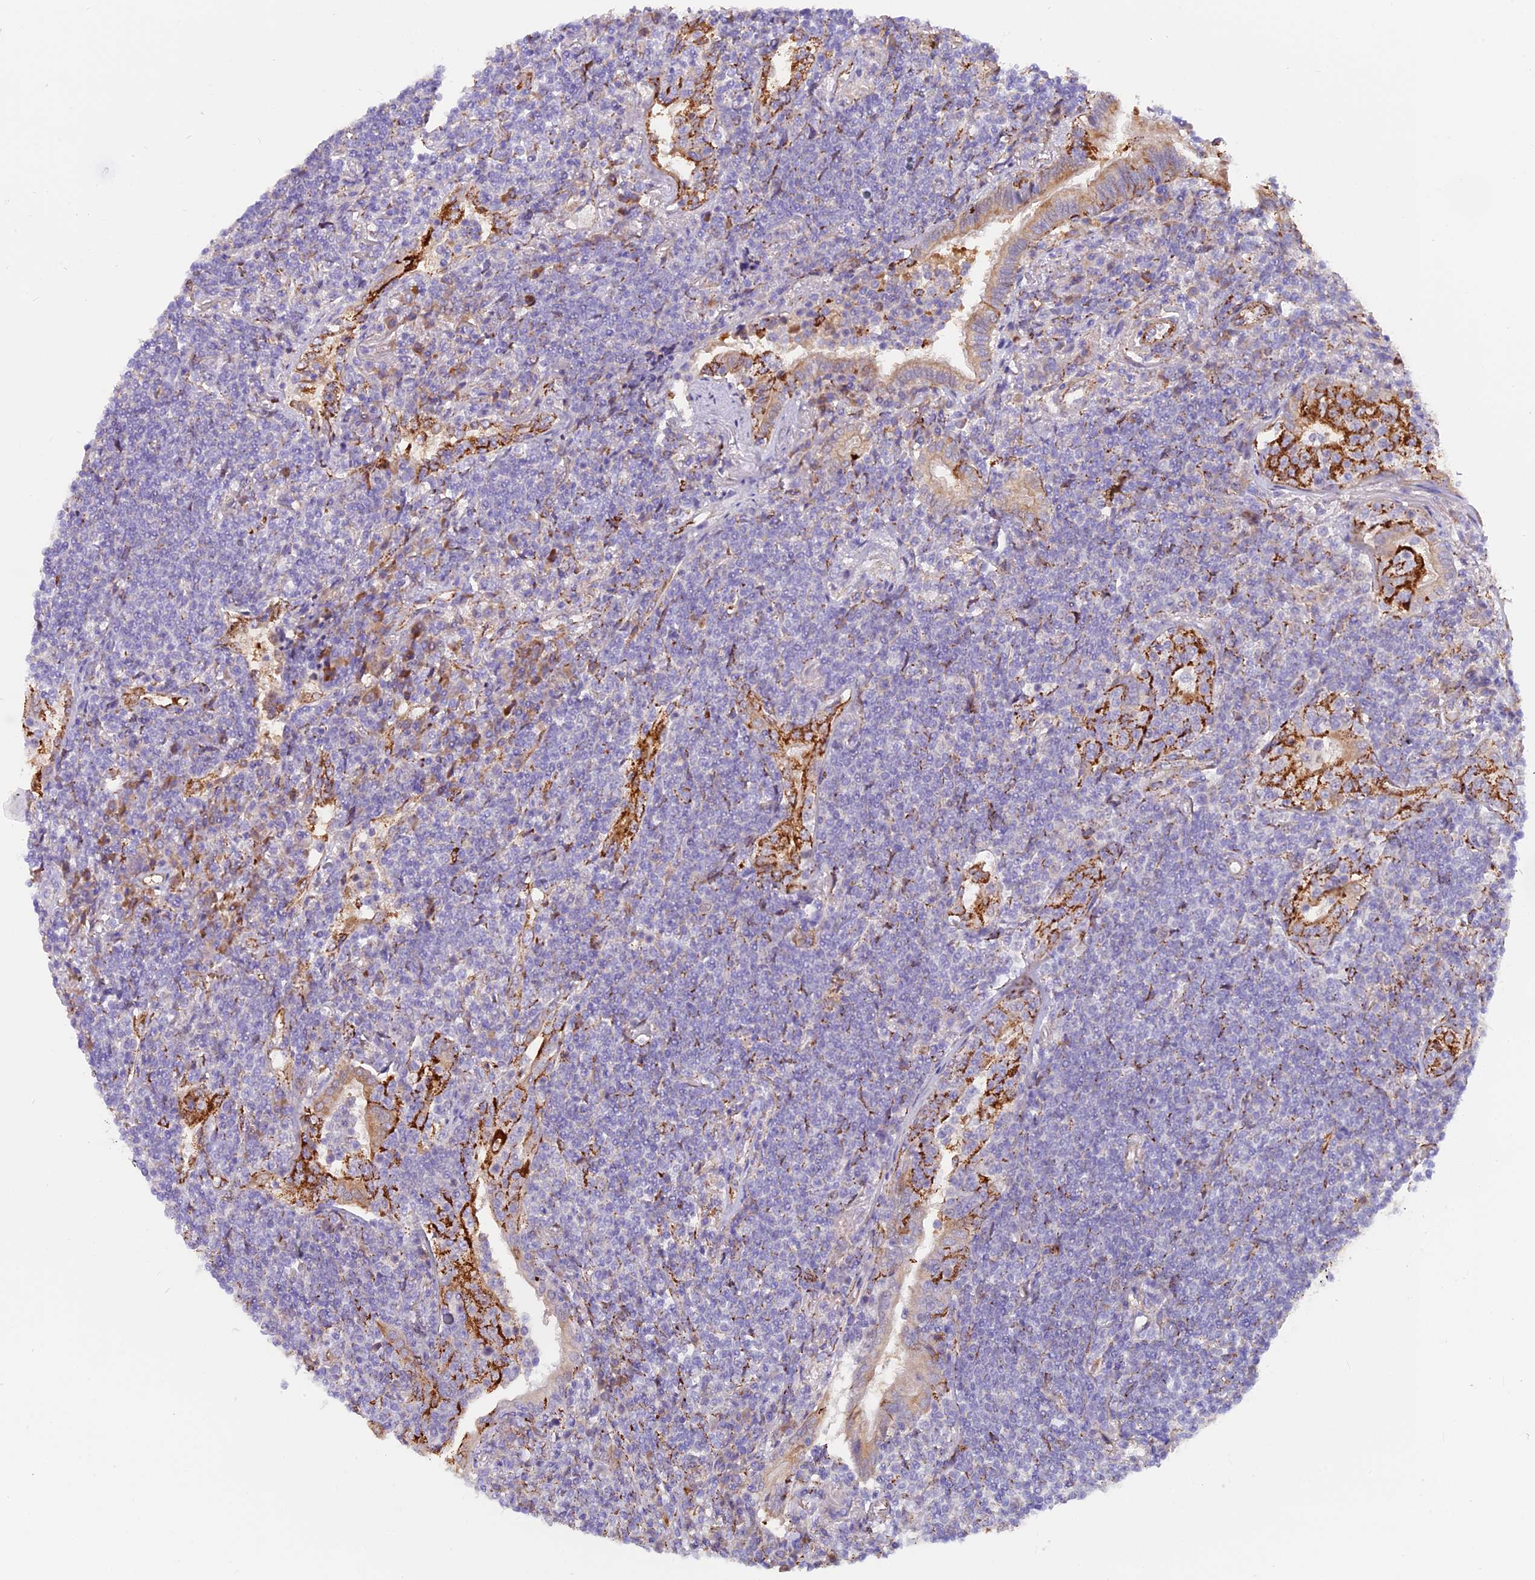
{"staining": {"intensity": "negative", "quantity": "none", "location": "none"}, "tissue": "lymphoma", "cell_type": "Tumor cells", "image_type": "cancer", "snomed": [{"axis": "morphology", "description": "Malignant lymphoma, non-Hodgkin's type, Low grade"}, {"axis": "topography", "description": "Lung"}], "caption": "IHC of malignant lymphoma, non-Hodgkin's type (low-grade) demonstrates no positivity in tumor cells. (DAB (3,3'-diaminobenzidine) immunohistochemistry (IHC), high magnification).", "gene": "TIGD6", "patient": {"sex": "female", "age": 71}}